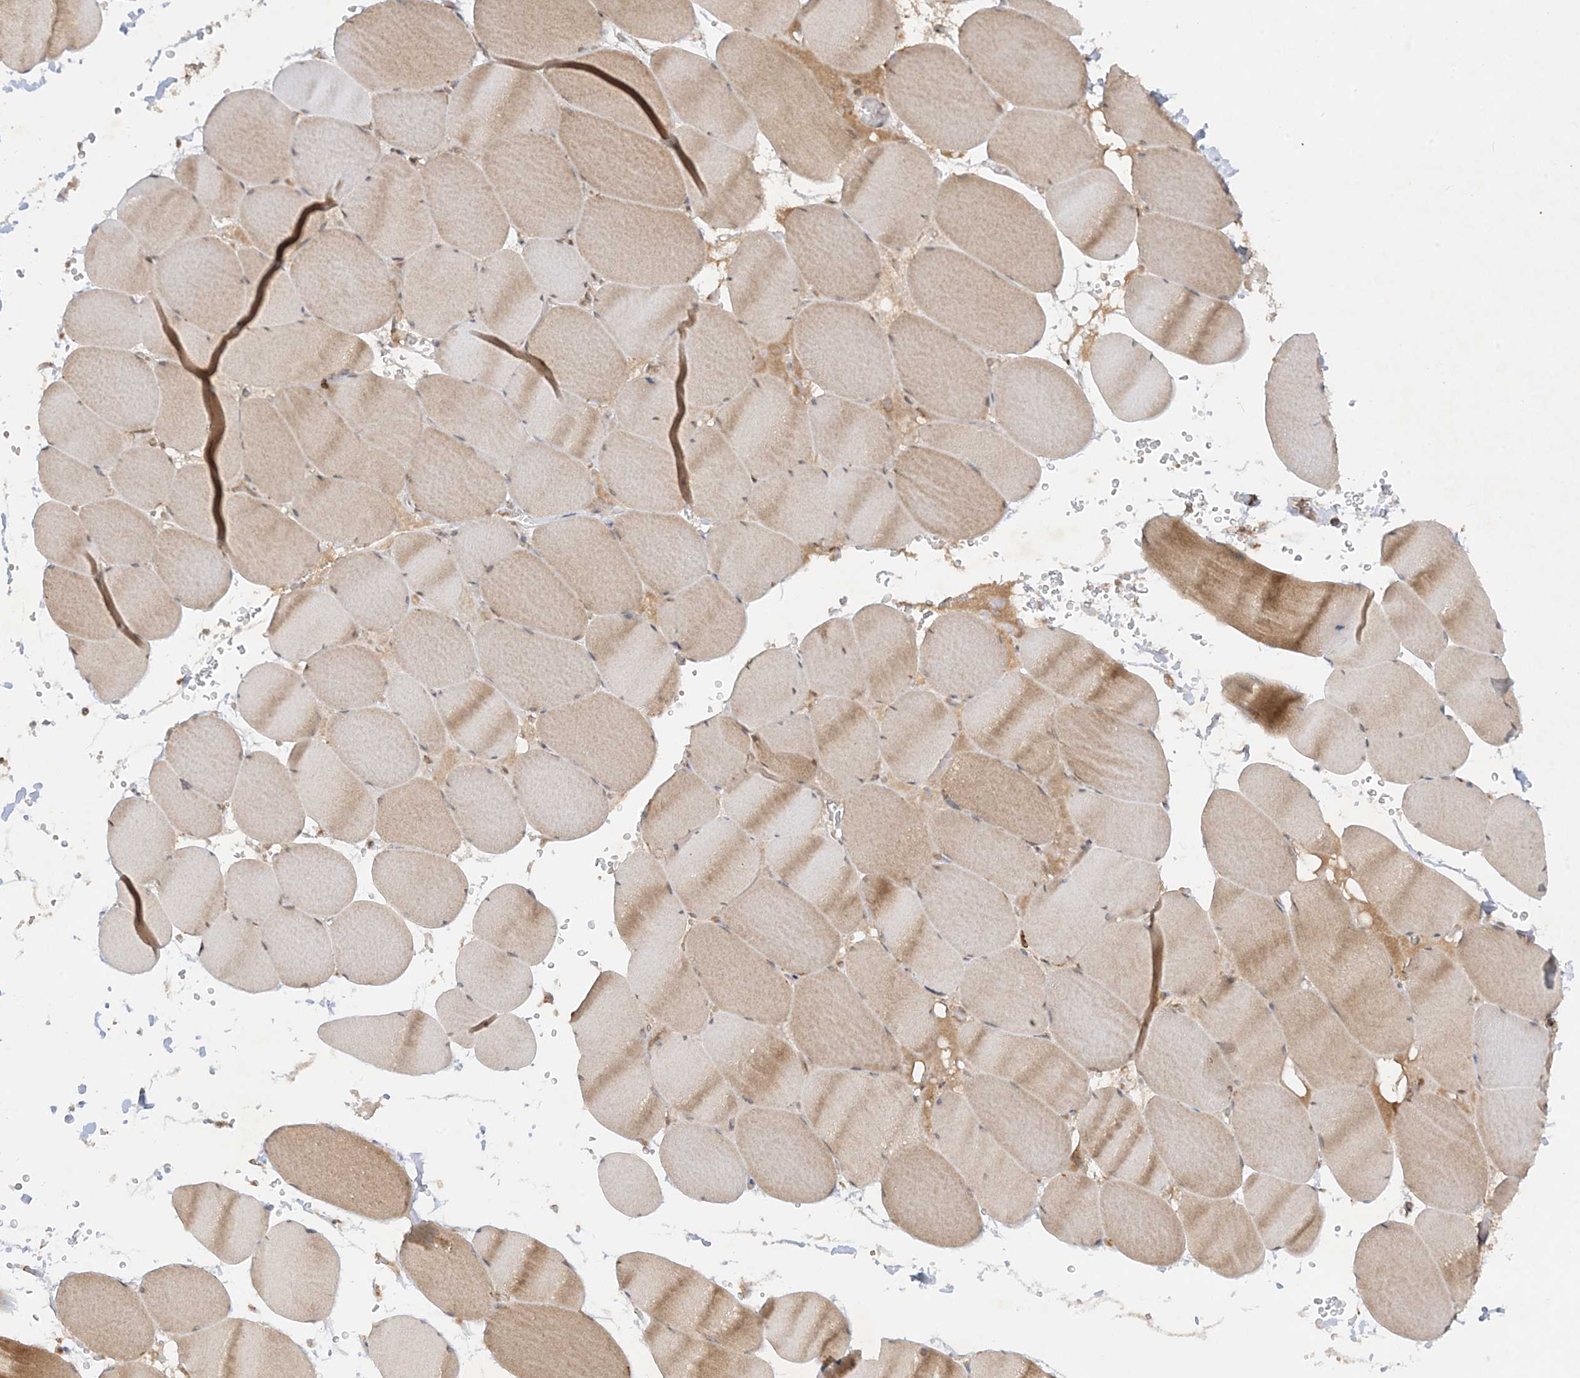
{"staining": {"intensity": "moderate", "quantity": "25%-75%", "location": "cytoplasmic/membranous"}, "tissue": "skeletal muscle", "cell_type": "Myocytes", "image_type": "normal", "snomed": [{"axis": "morphology", "description": "Normal tissue, NOS"}, {"axis": "topography", "description": "Skeletal muscle"}, {"axis": "topography", "description": "Head-Neck"}], "caption": "Immunohistochemistry of normal skeletal muscle reveals medium levels of moderate cytoplasmic/membranous staining in about 25%-75% of myocytes. The staining is performed using DAB brown chromogen to label protein expression. The nuclei are counter-stained blue using hematoxylin.", "gene": "NDUFAF3", "patient": {"sex": "male", "age": 66}}